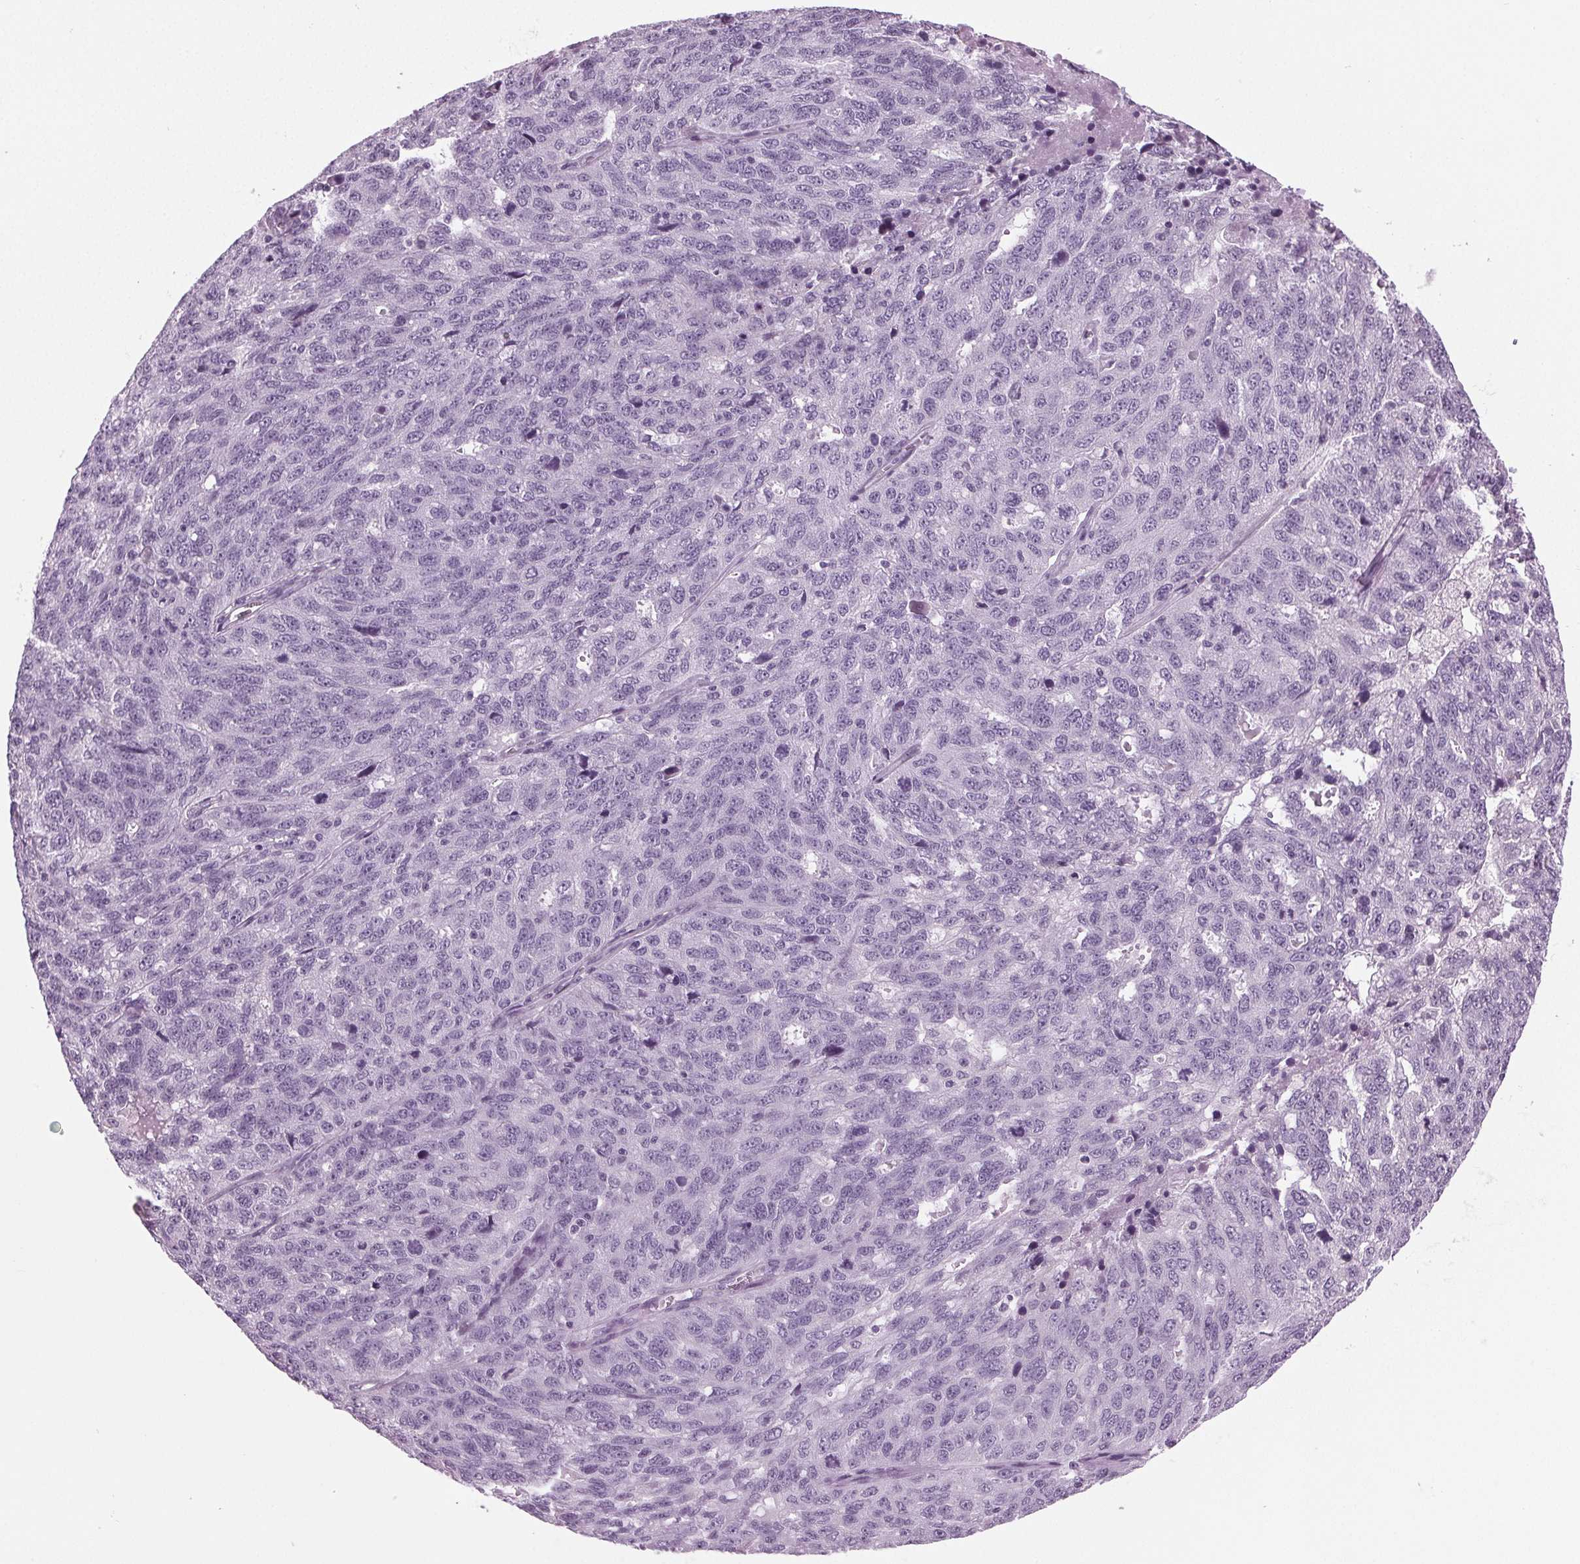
{"staining": {"intensity": "negative", "quantity": "none", "location": "none"}, "tissue": "ovarian cancer", "cell_type": "Tumor cells", "image_type": "cancer", "snomed": [{"axis": "morphology", "description": "Cystadenocarcinoma, serous, NOS"}, {"axis": "topography", "description": "Ovary"}], "caption": "Immunohistochemistry micrograph of neoplastic tissue: human ovarian cancer stained with DAB (3,3'-diaminobenzidine) displays no significant protein positivity in tumor cells. (Stains: DAB immunohistochemistry (IHC) with hematoxylin counter stain, Microscopy: brightfield microscopy at high magnification).", "gene": "DNAH12", "patient": {"sex": "female", "age": 71}}